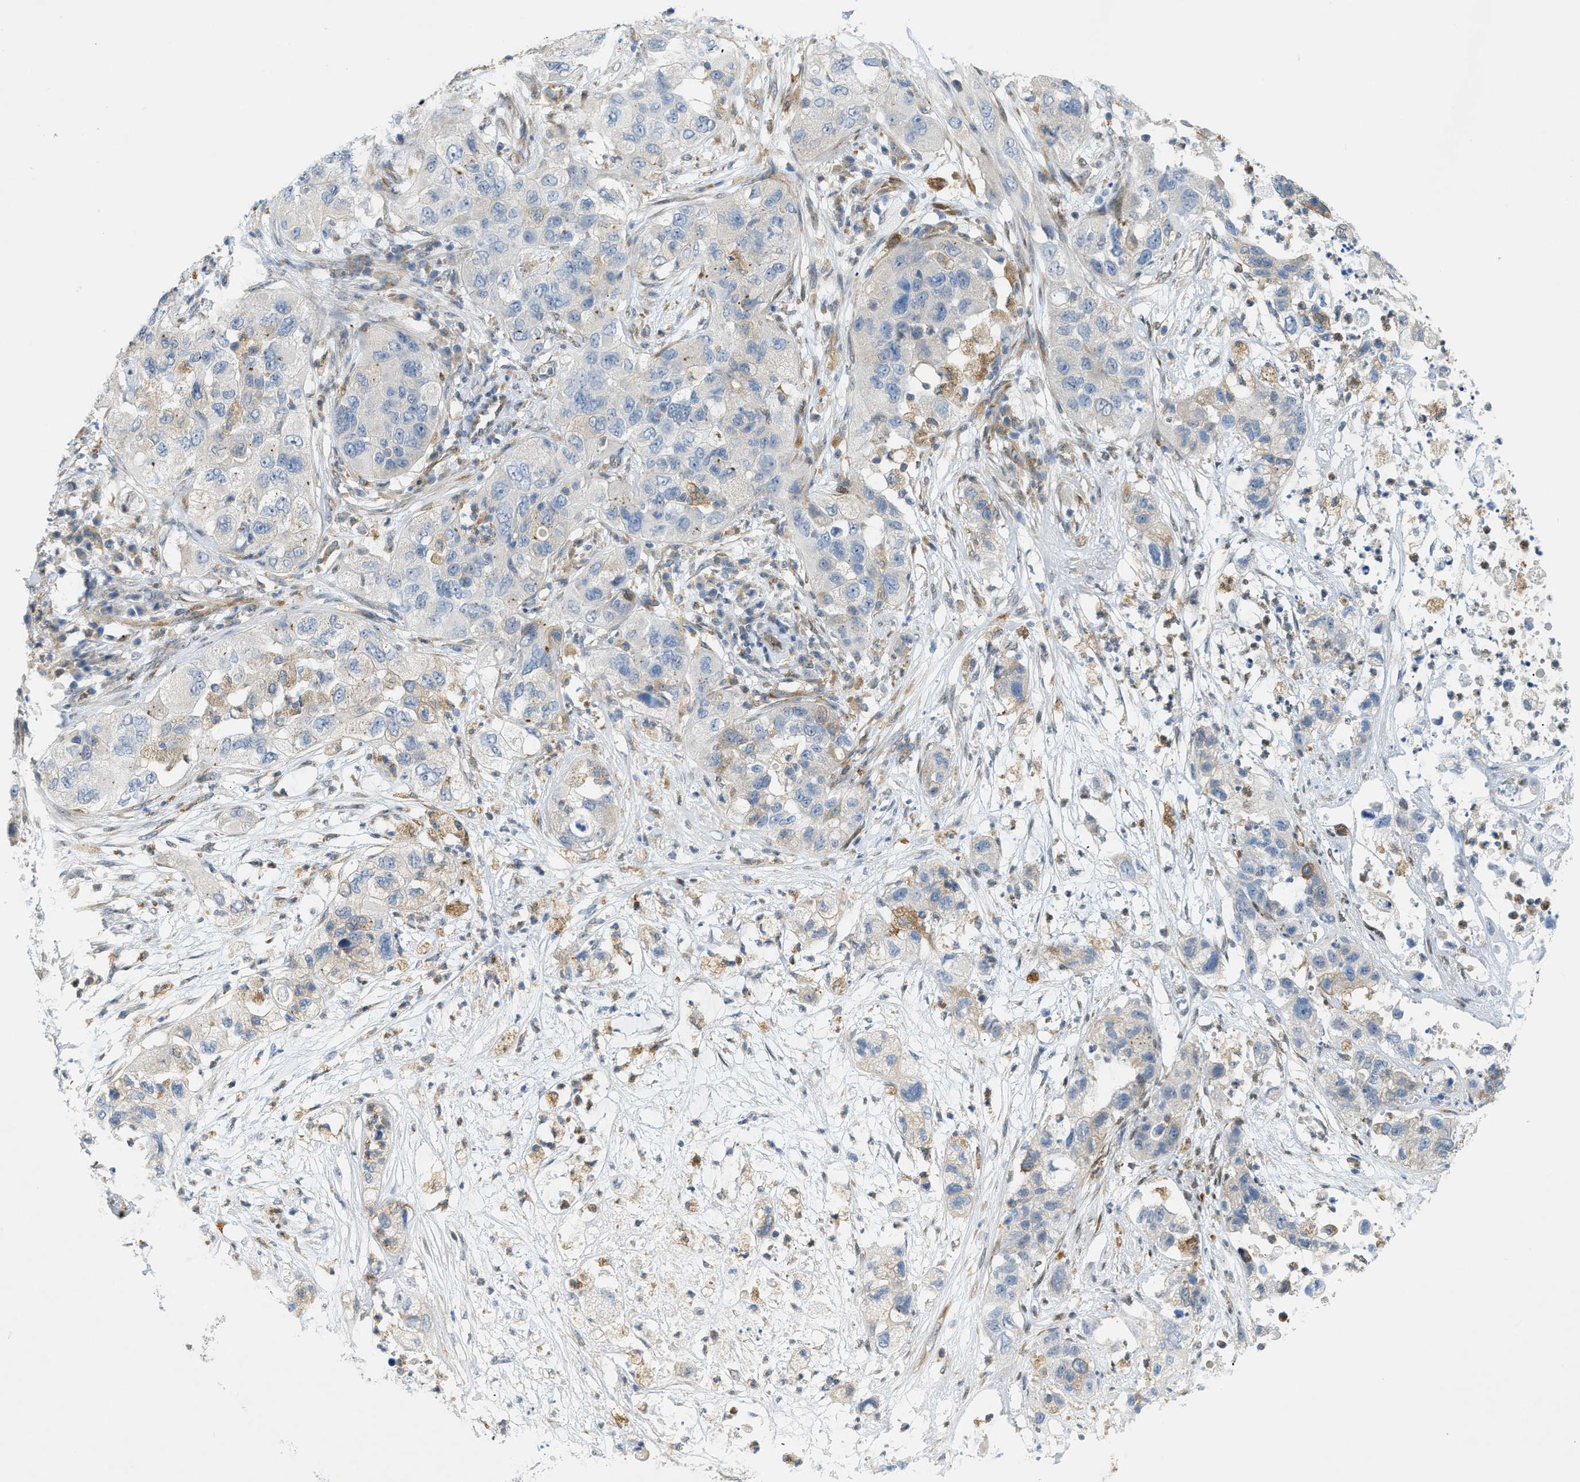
{"staining": {"intensity": "weak", "quantity": "<25%", "location": "cytoplasmic/membranous"}, "tissue": "pancreatic cancer", "cell_type": "Tumor cells", "image_type": "cancer", "snomed": [{"axis": "morphology", "description": "Adenocarcinoma, NOS"}, {"axis": "topography", "description": "Pancreas"}], "caption": "Micrograph shows no protein staining in tumor cells of pancreatic cancer (adenocarcinoma) tissue.", "gene": "ZNF408", "patient": {"sex": "female", "age": 78}}